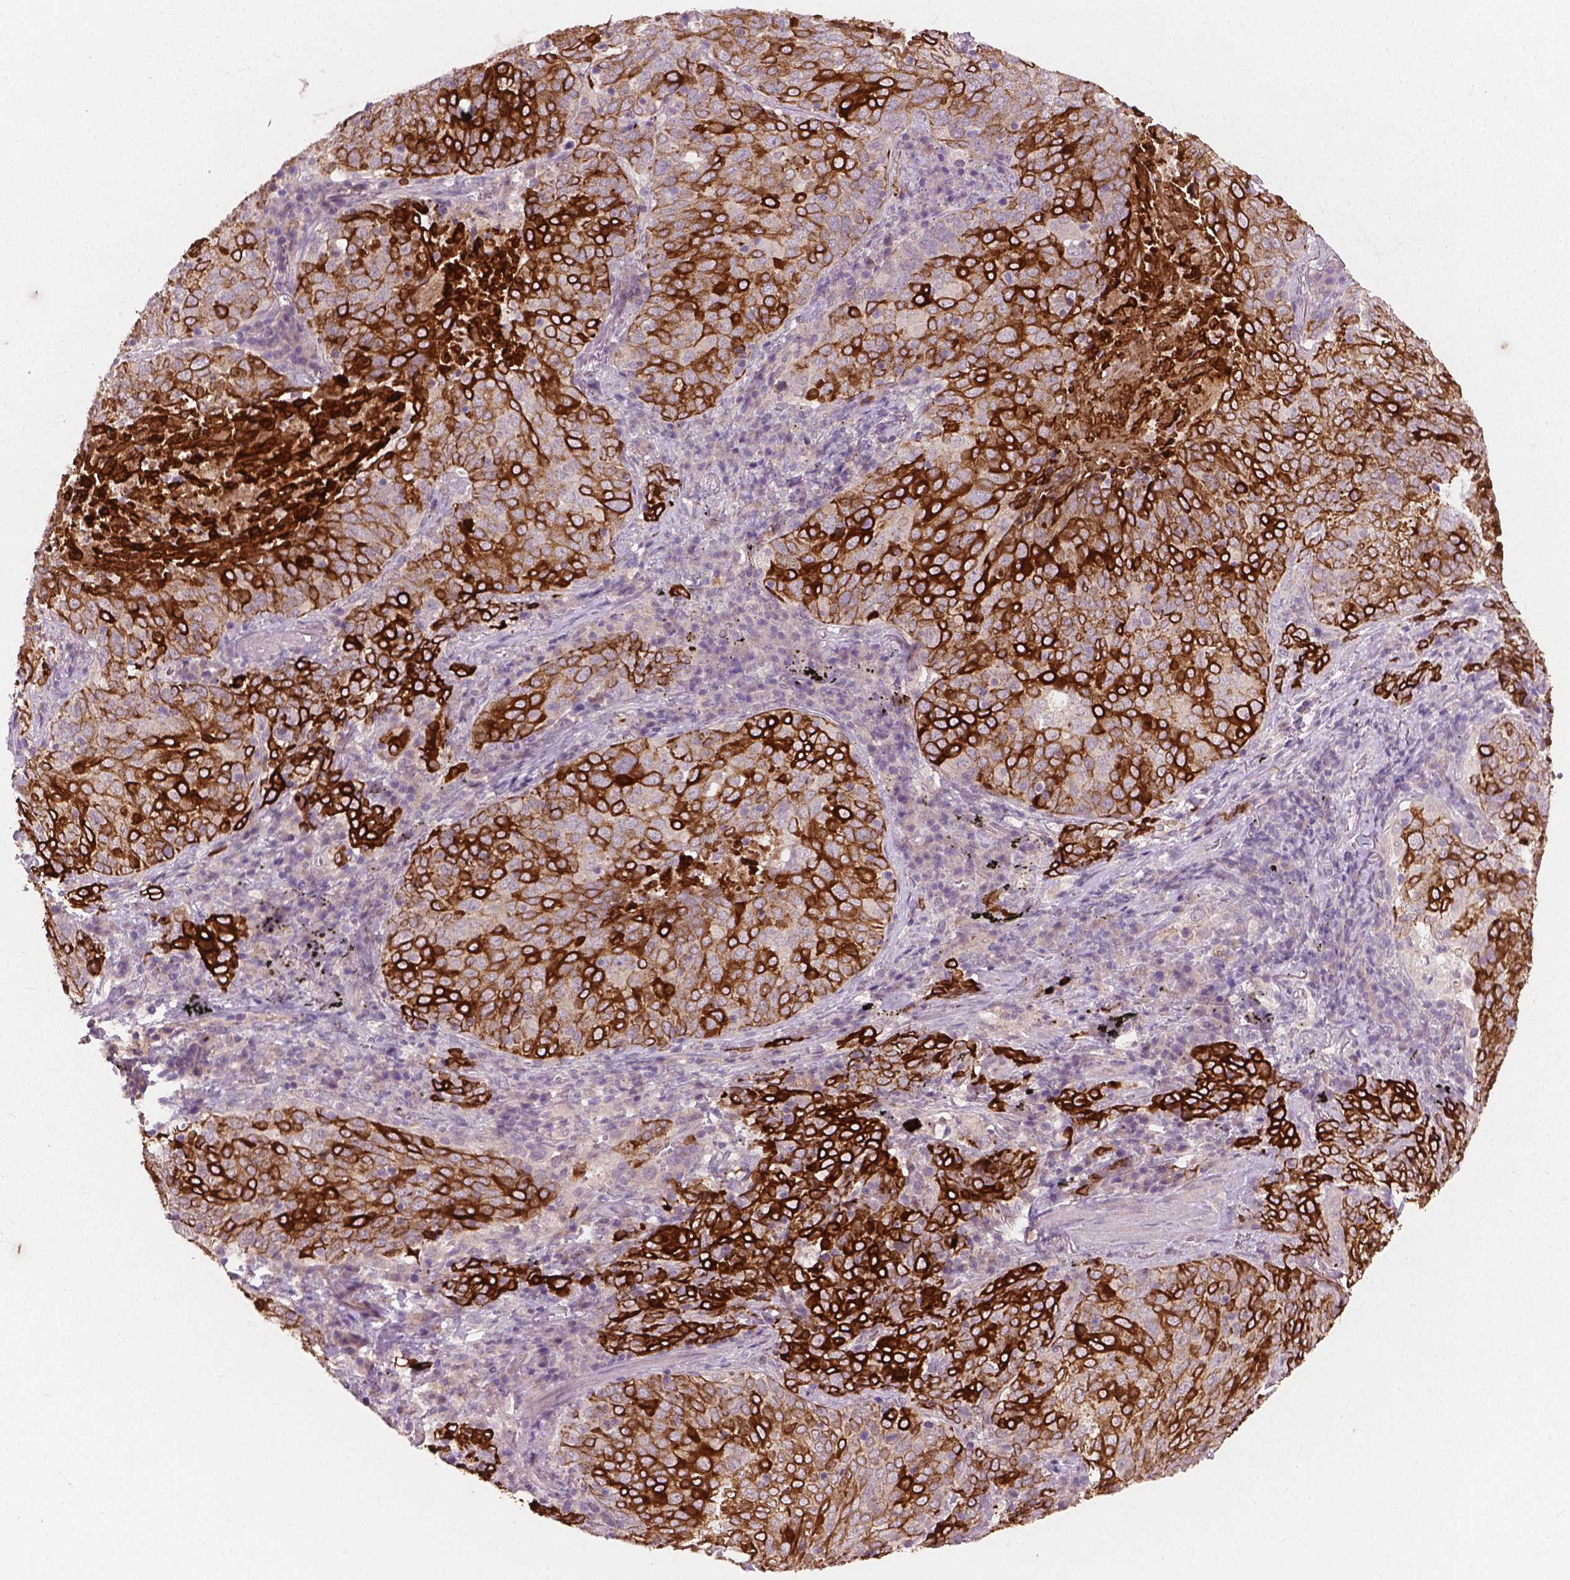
{"staining": {"intensity": "strong", "quantity": "25%-75%", "location": "cytoplasmic/membranous"}, "tissue": "lung cancer", "cell_type": "Tumor cells", "image_type": "cancer", "snomed": [{"axis": "morphology", "description": "Squamous cell carcinoma, NOS"}, {"axis": "topography", "description": "Lung"}], "caption": "The histopathology image exhibits staining of lung squamous cell carcinoma, revealing strong cytoplasmic/membranous protein staining (brown color) within tumor cells.", "gene": "KRT17", "patient": {"sex": "male", "age": 82}}